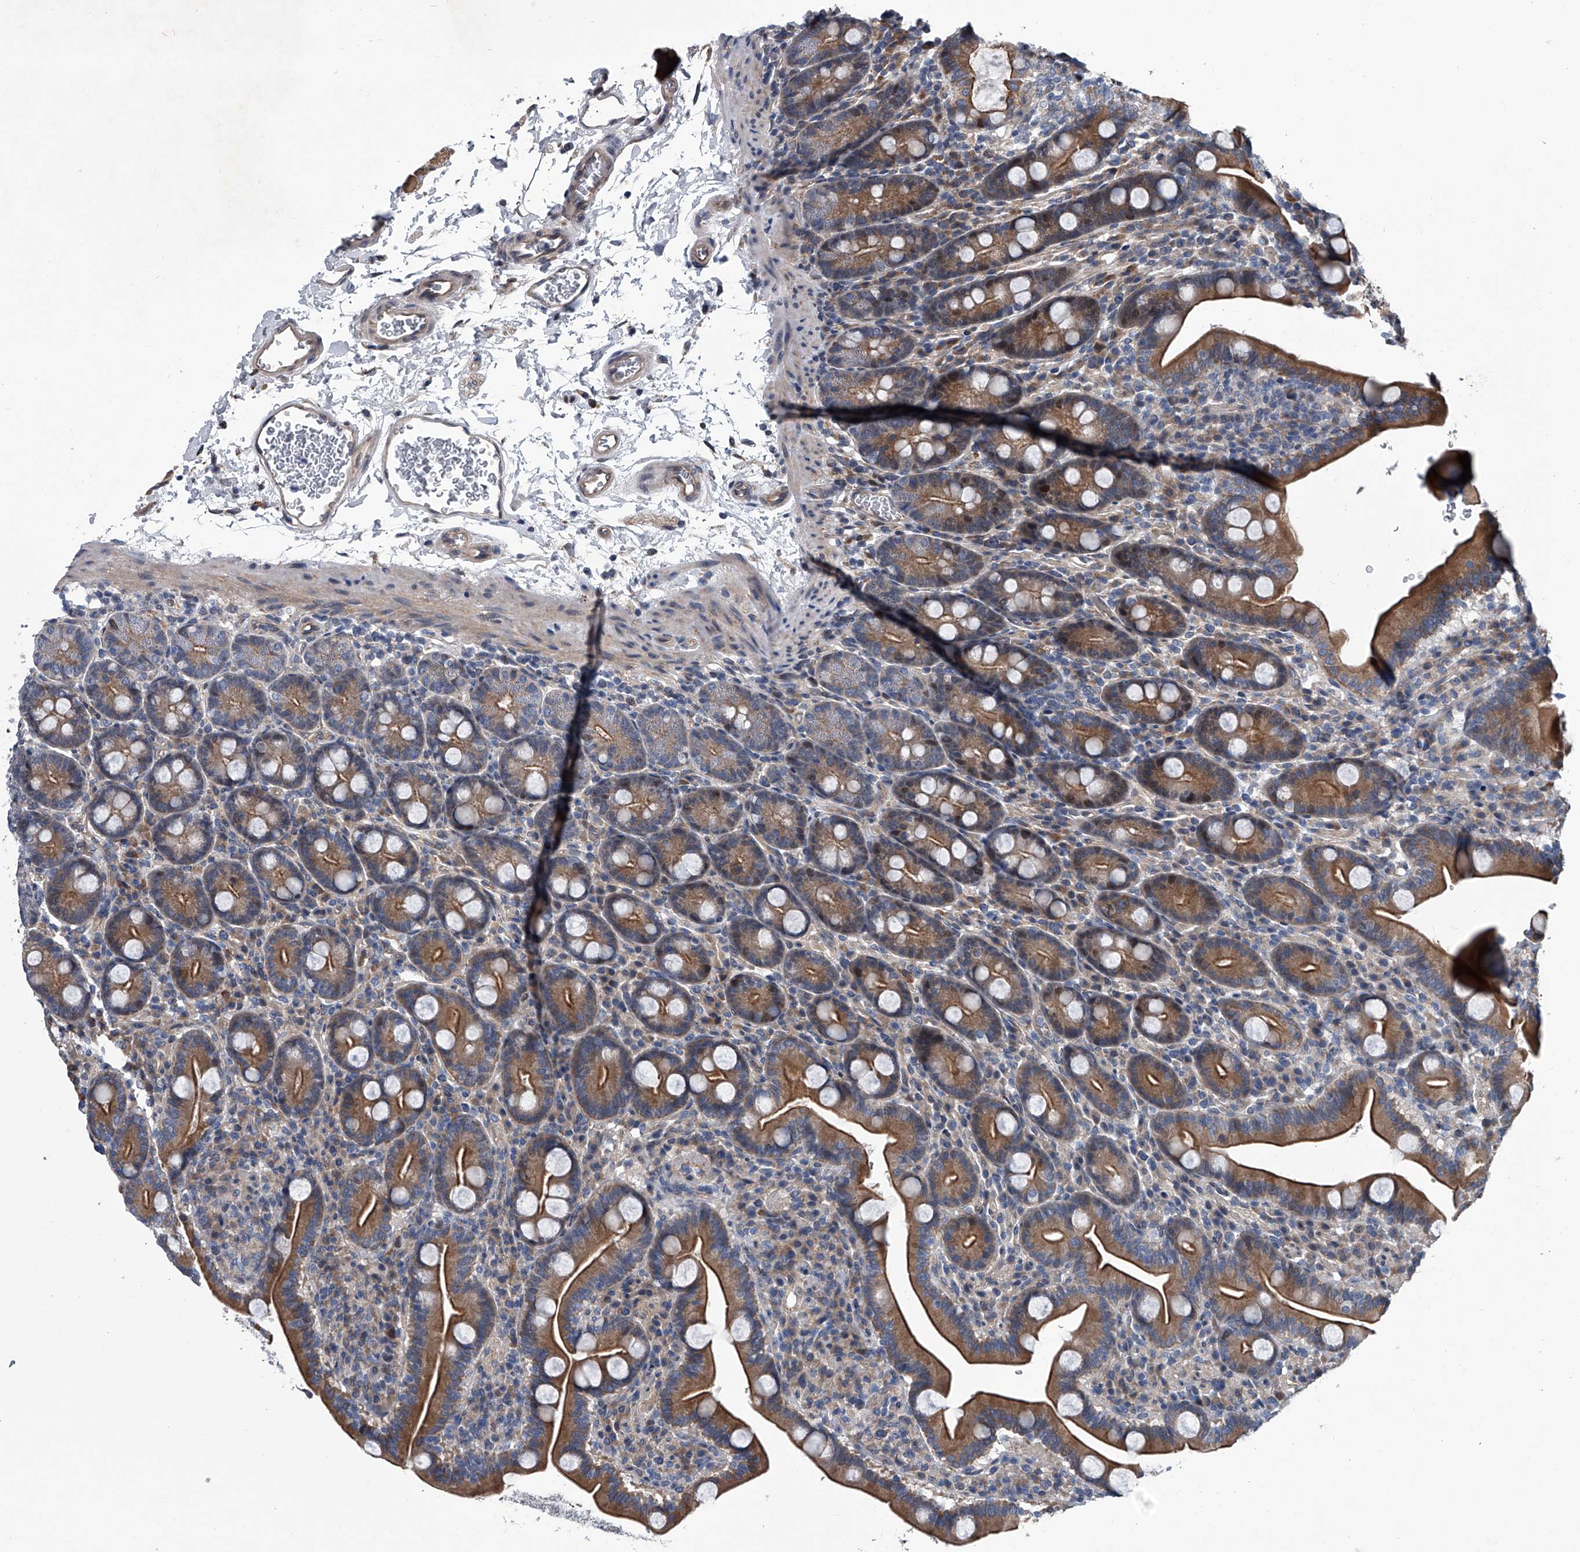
{"staining": {"intensity": "moderate", "quantity": ">75%", "location": "cytoplasmic/membranous"}, "tissue": "duodenum", "cell_type": "Glandular cells", "image_type": "normal", "snomed": [{"axis": "morphology", "description": "Normal tissue, NOS"}, {"axis": "topography", "description": "Duodenum"}], "caption": "Immunohistochemical staining of benign human duodenum exhibits >75% levels of moderate cytoplasmic/membranous protein positivity in approximately >75% of glandular cells.", "gene": "ABCG1", "patient": {"sex": "male", "age": 35}}